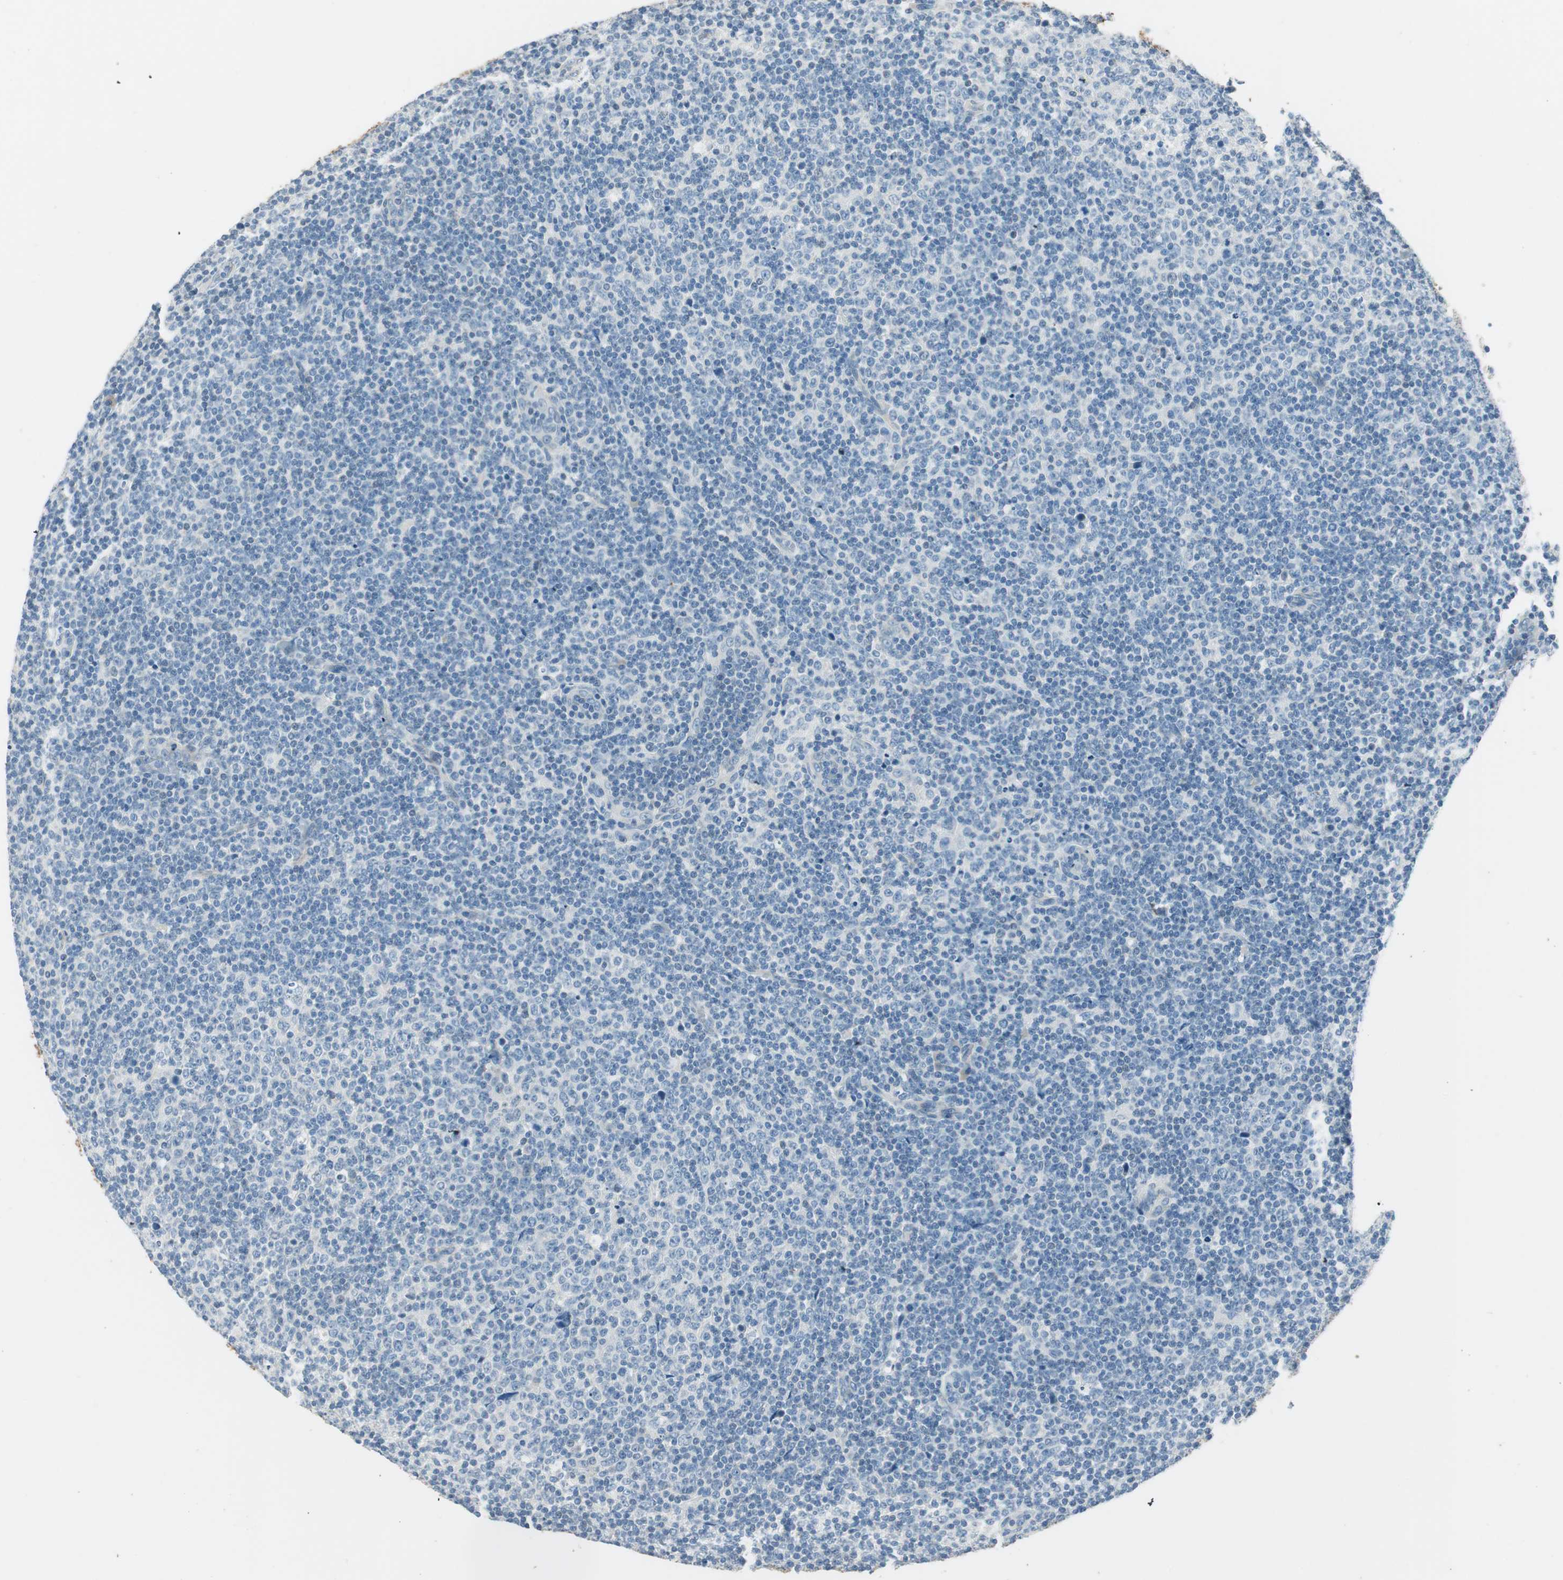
{"staining": {"intensity": "negative", "quantity": "none", "location": "none"}, "tissue": "lymphoma", "cell_type": "Tumor cells", "image_type": "cancer", "snomed": [{"axis": "morphology", "description": "Malignant lymphoma, non-Hodgkin's type, Low grade"}, {"axis": "topography", "description": "Lymph node"}], "caption": "Immunohistochemical staining of low-grade malignant lymphoma, non-Hodgkin's type shows no significant staining in tumor cells.", "gene": "GNAO1", "patient": {"sex": "male", "age": 70}}